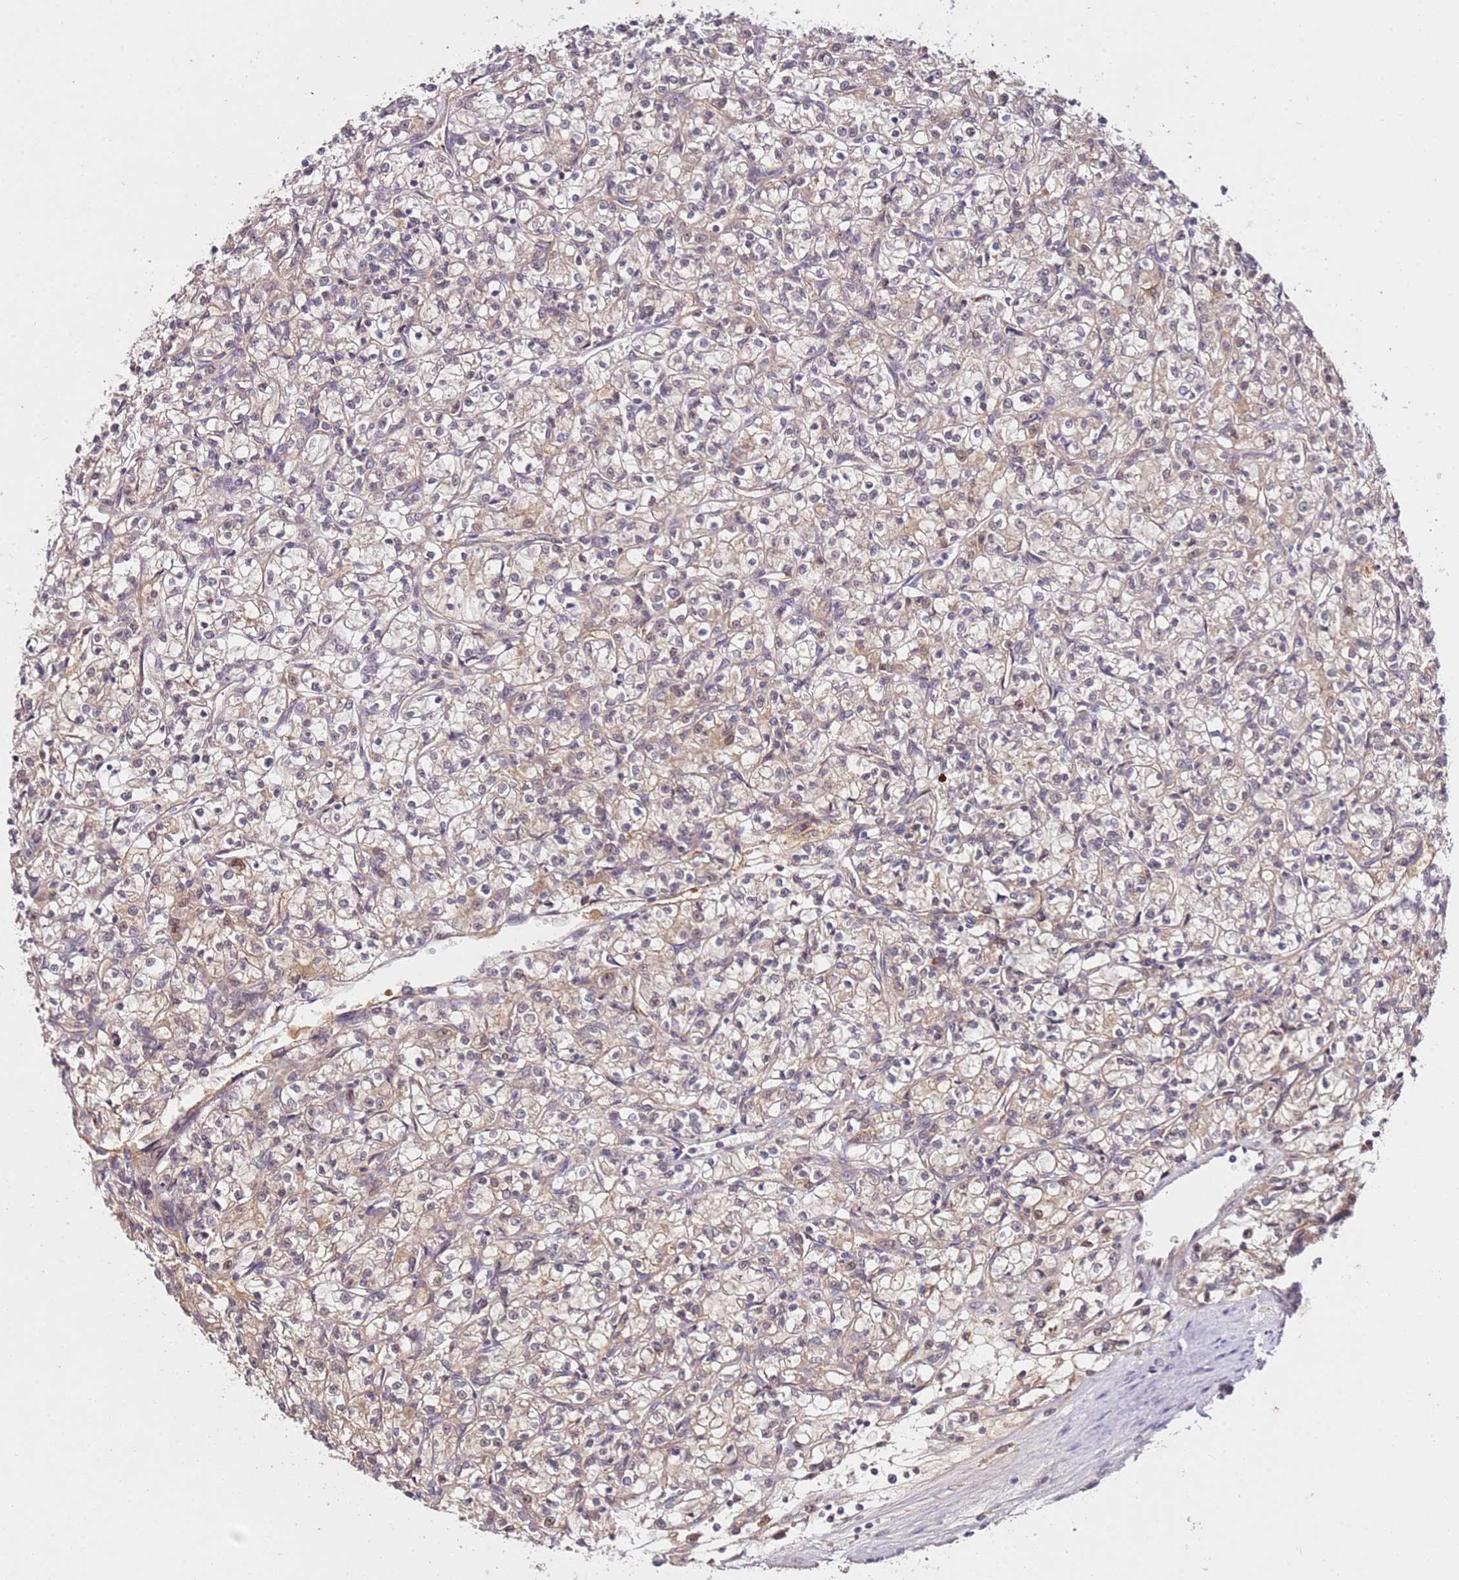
{"staining": {"intensity": "weak", "quantity": ">75%", "location": "cytoplasmic/membranous"}, "tissue": "renal cancer", "cell_type": "Tumor cells", "image_type": "cancer", "snomed": [{"axis": "morphology", "description": "Adenocarcinoma, NOS"}, {"axis": "topography", "description": "Kidney"}], "caption": "Human renal adenocarcinoma stained with a protein marker reveals weak staining in tumor cells.", "gene": "DDX27", "patient": {"sex": "female", "age": 59}}